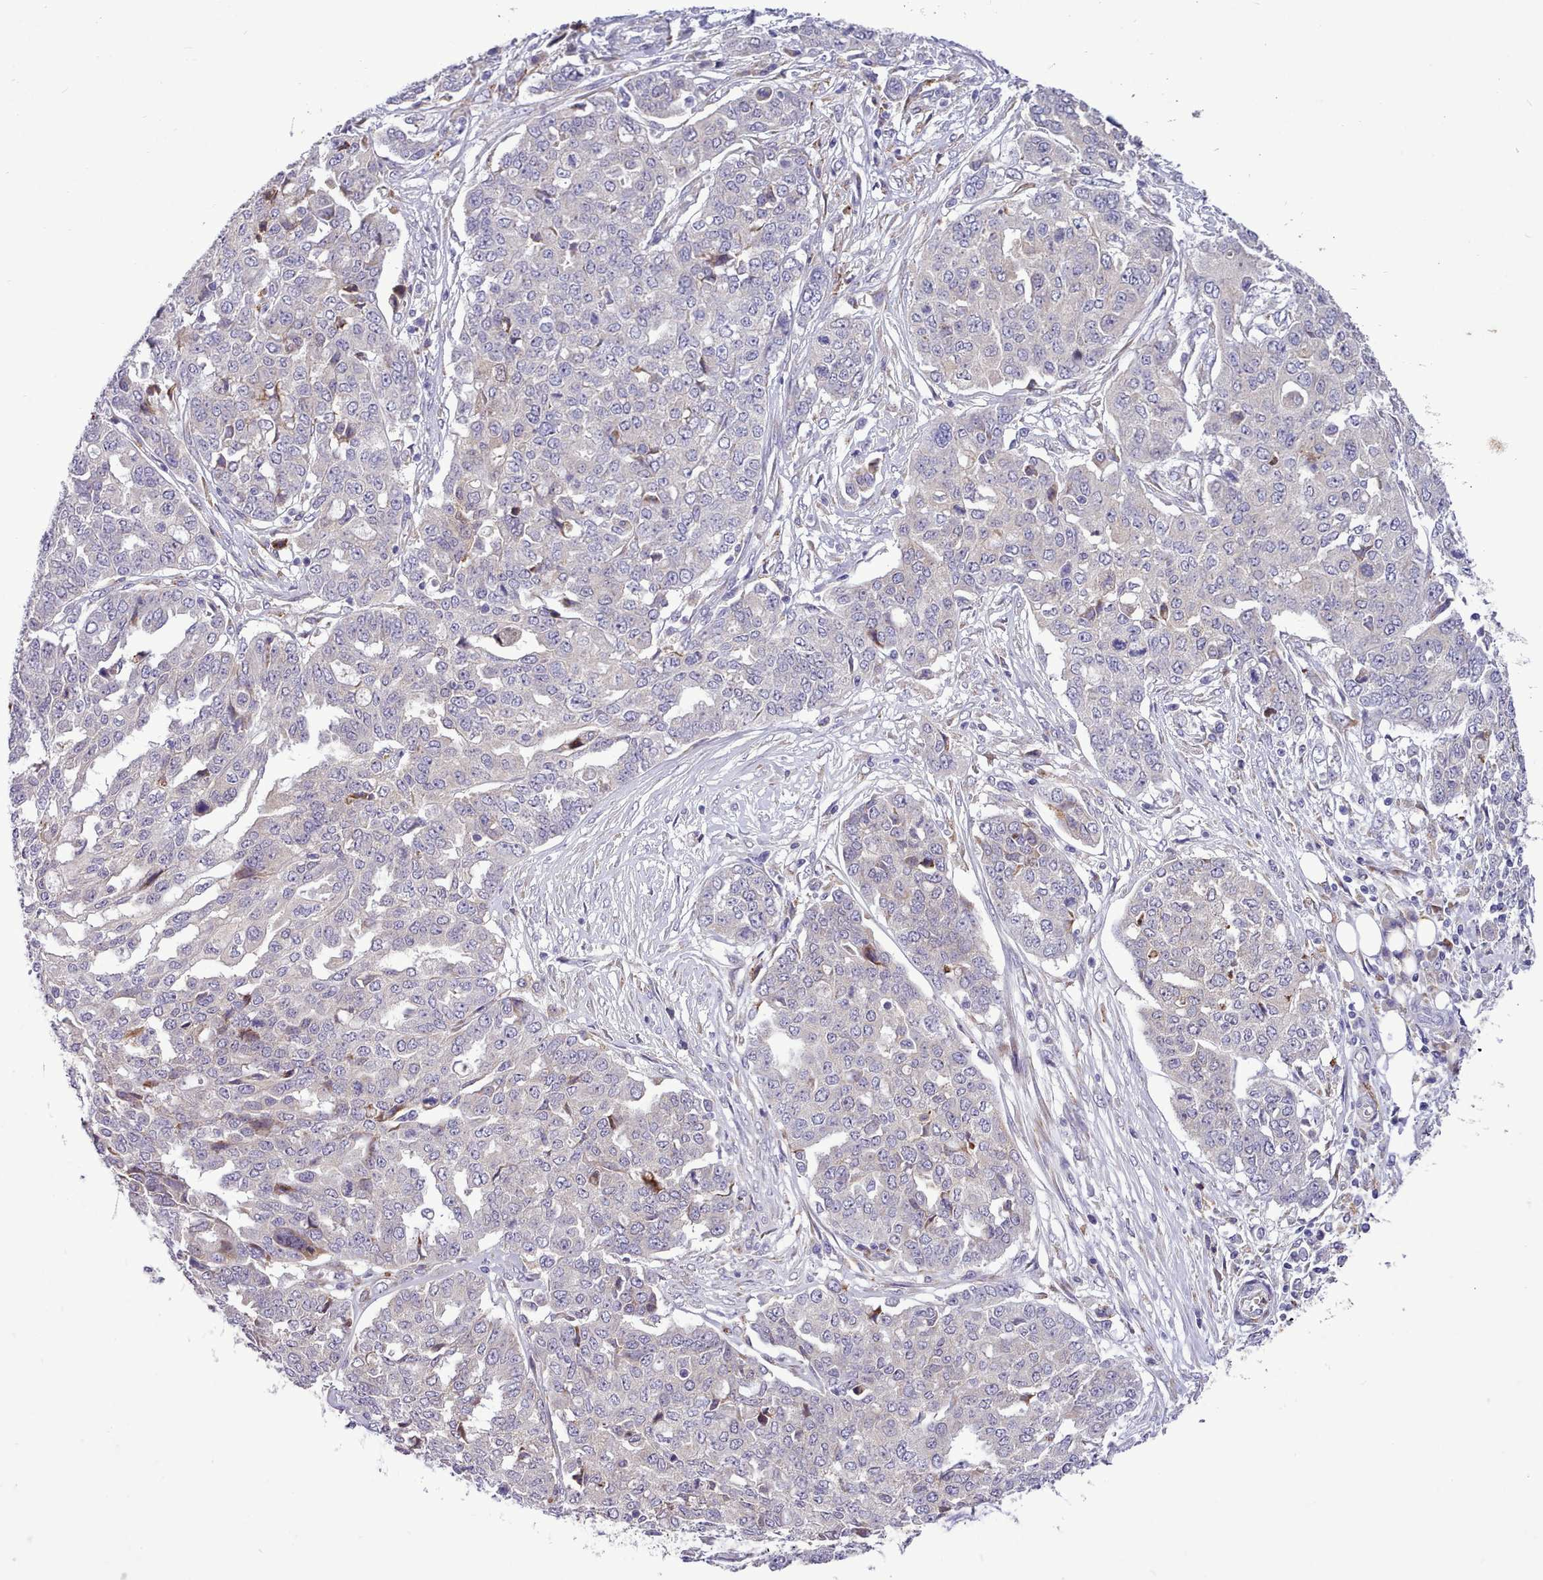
{"staining": {"intensity": "negative", "quantity": "none", "location": "none"}, "tissue": "ovarian cancer", "cell_type": "Tumor cells", "image_type": "cancer", "snomed": [{"axis": "morphology", "description": "Cystadenocarcinoma, serous, NOS"}, {"axis": "topography", "description": "Soft tissue"}, {"axis": "topography", "description": "Ovary"}], "caption": "Photomicrograph shows no significant protein expression in tumor cells of ovarian cancer (serous cystadenocarcinoma). (Brightfield microscopy of DAB IHC at high magnification).", "gene": "FAM83E", "patient": {"sex": "female", "age": 57}}